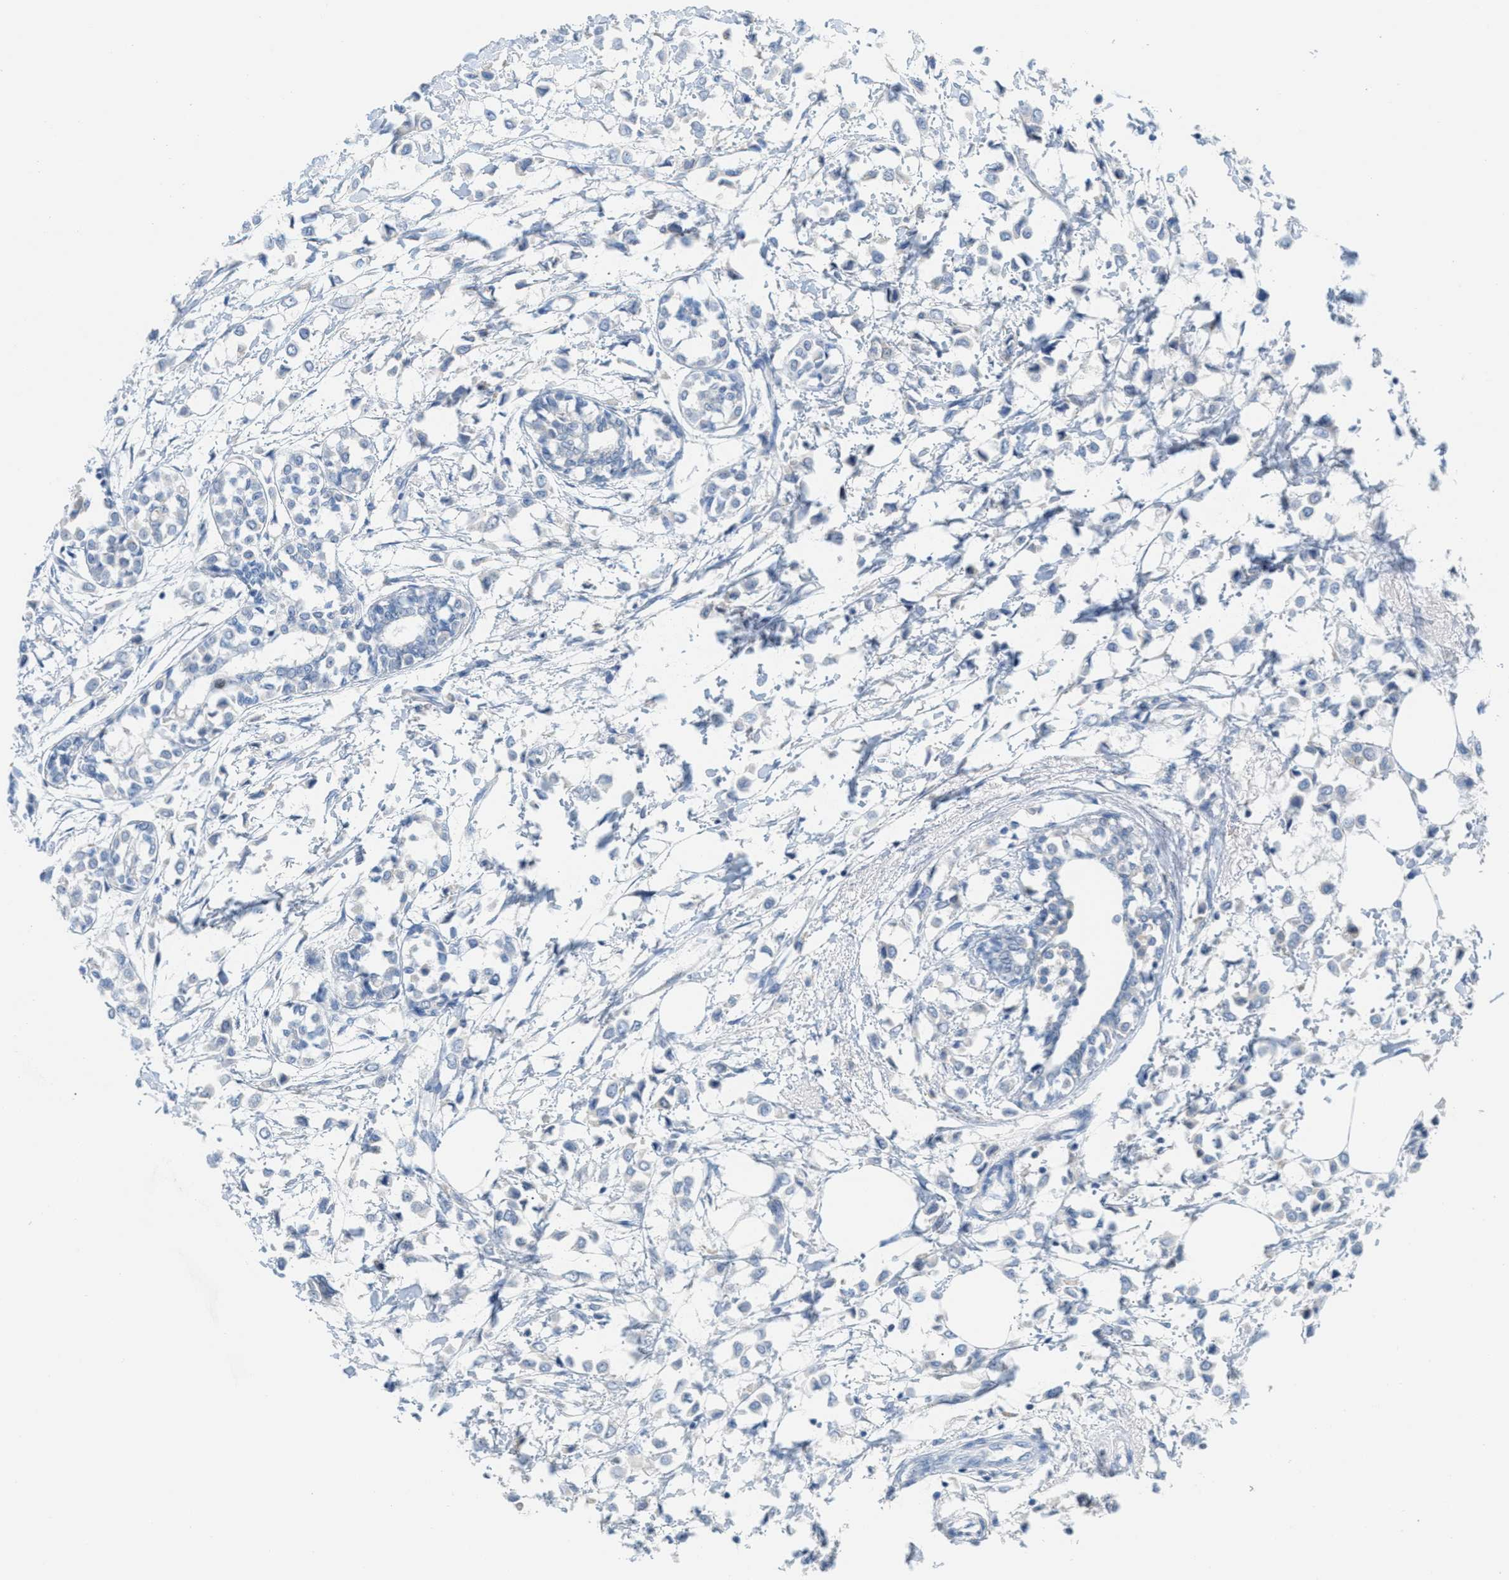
{"staining": {"intensity": "negative", "quantity": "none", "location": "none"}, "tissue": "breast cancer", "cell_type": "Tumor cells", "image_type": "cancer", "snomed": [{"axis": "morphology", "description": "Lobular carcinoma"}, {"axis": "topography", "description": "Breast"}], "caption": "DAB (3,3'-diaminobenzidine) immunohistochemical staining of breast cancer (lobular carcinoma) reveals no significant positivity in tumor cells.", "gene": "ORC6", "patient": {"sex": "female", "age": 51}}